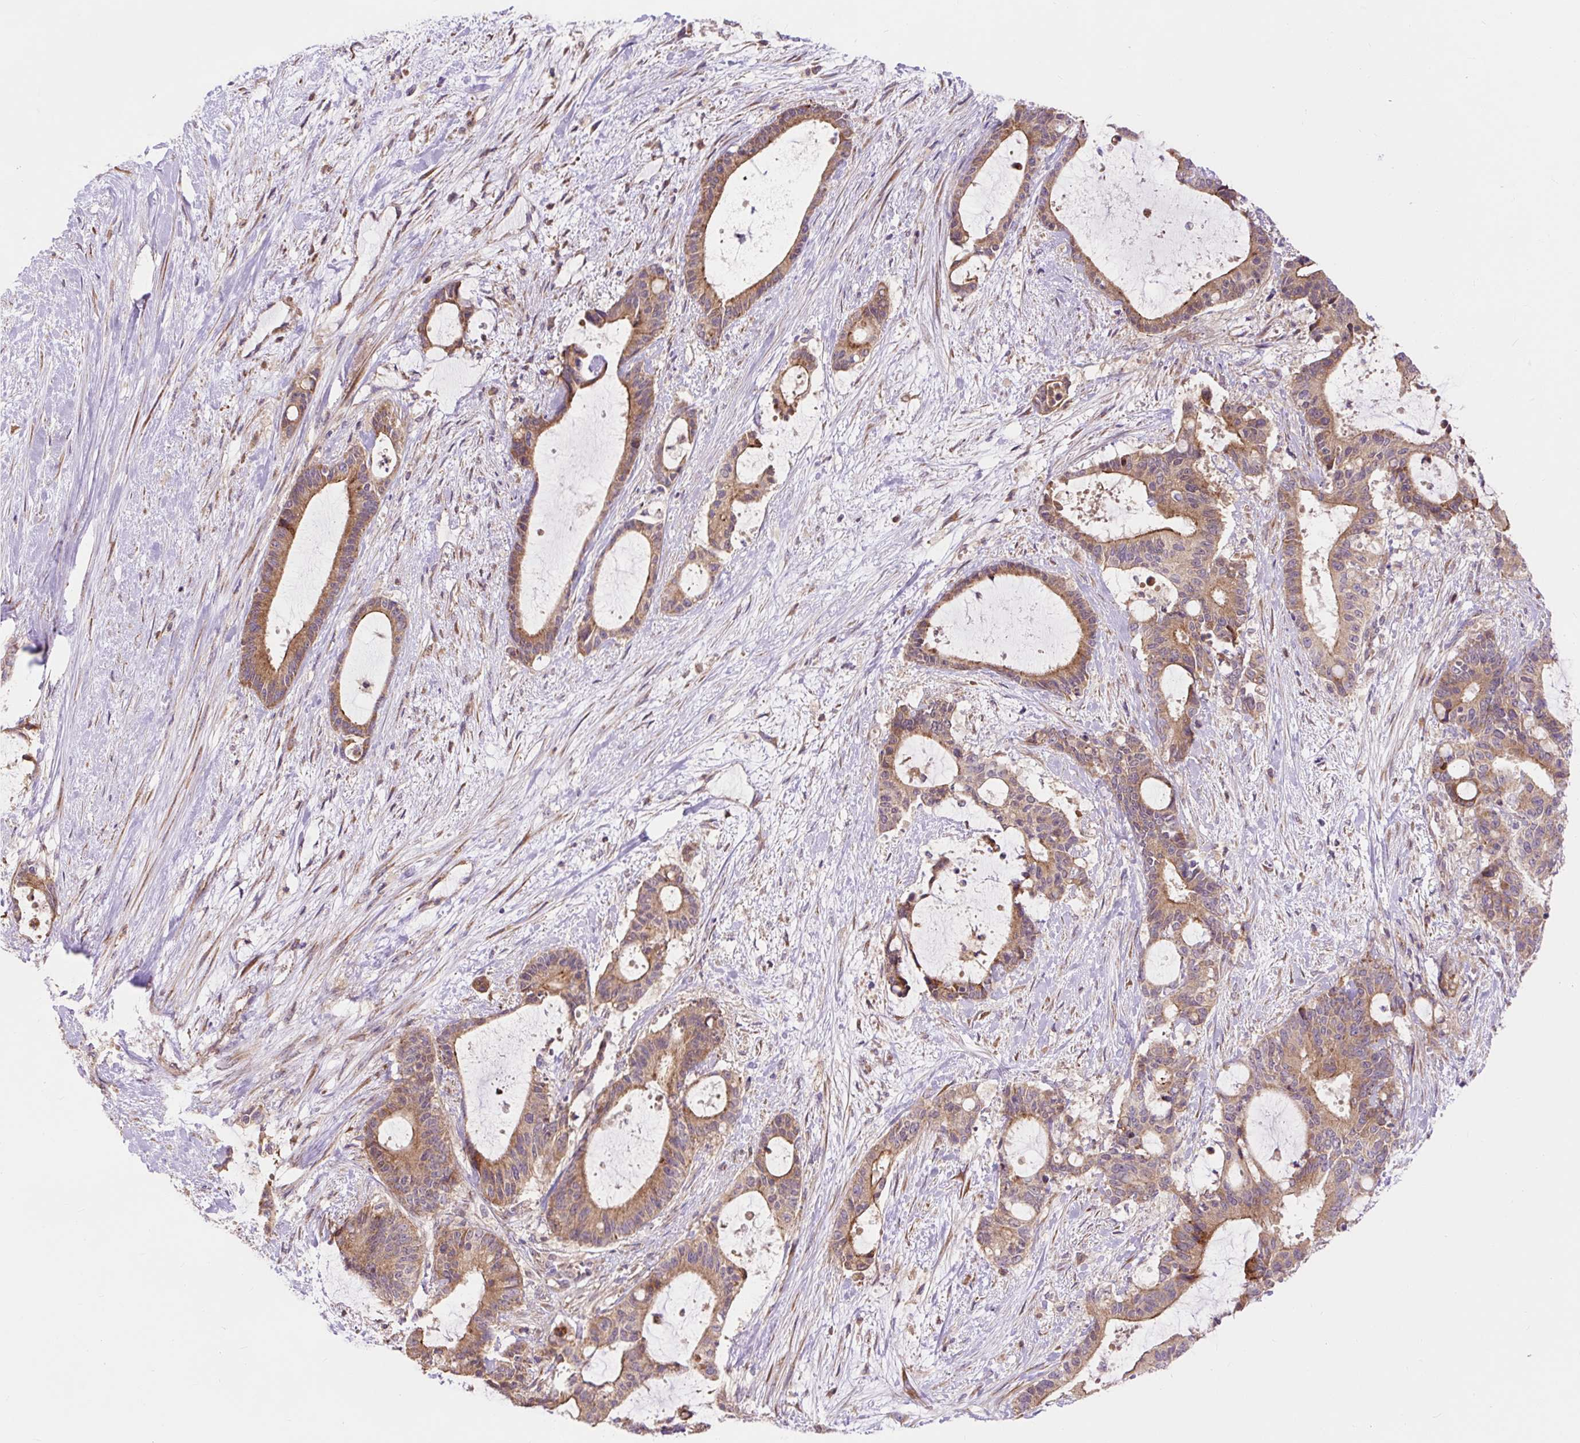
{"staining": {"intensity": "moderate", "quantity": ">75%", "location": "cytoplasmic/membranous"}, "tissue": "liver cancer", "cell_type": "Tumor cells", "image_type": "cancer", "snomed": [{"axis": "morphology", "description": "Normal tissue, NOS"}, {"axis": "morphology", "description": "Cholangiocarcinoma"}, {"axis": "topography", "description": "Liver"}, {"axis": "topography", "description": "Peripheral nerve tissue"}], "caption": "Liver cancer tissue displays moderate cytoplasmic/membranous positivity in approximately >75% of tumor cells", "gene": "TRIAP1", "patient": {"sex": "female", "age": 73}}